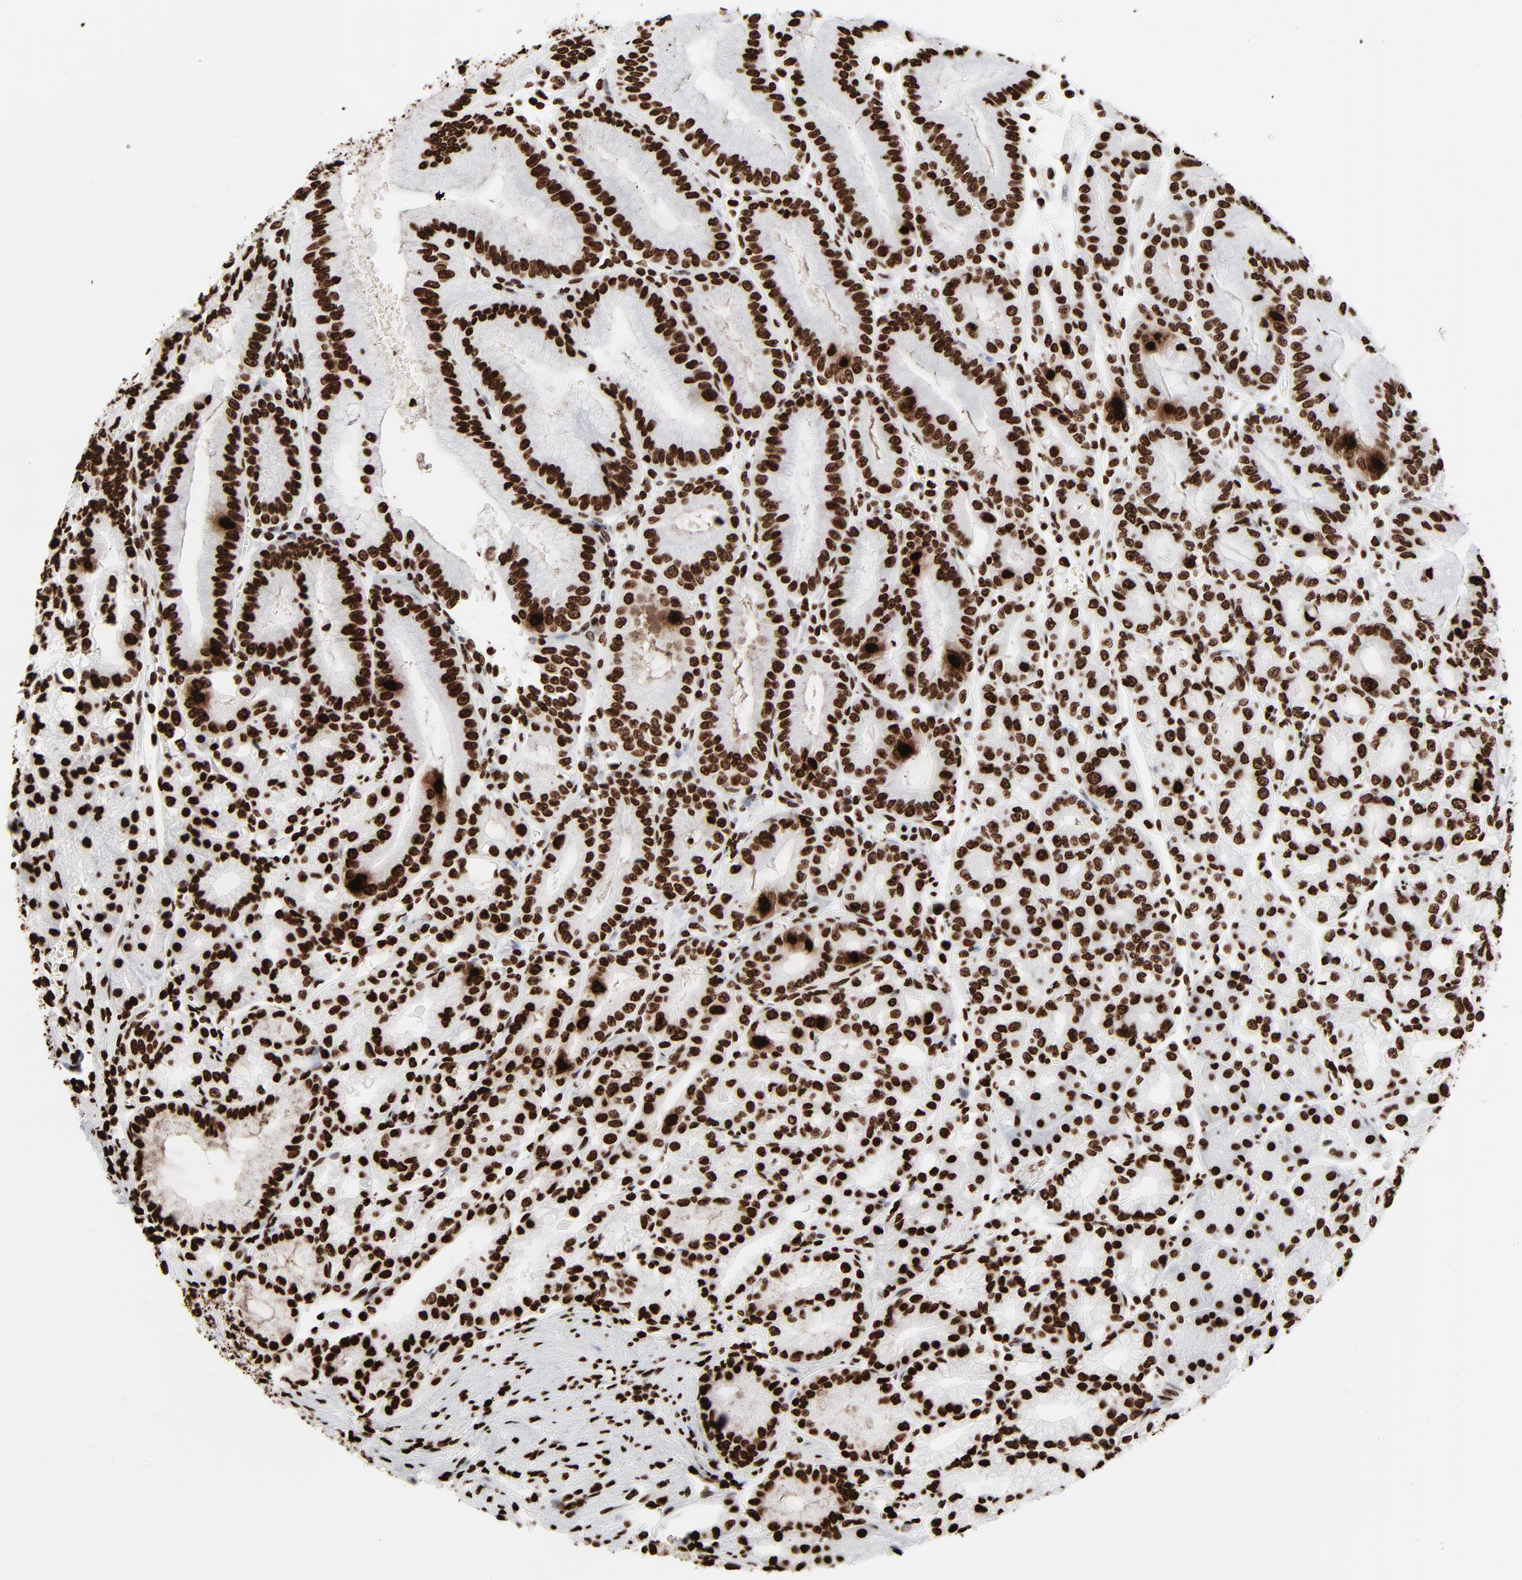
{"staining": {"intensity": "strong", "quantity": ">75%", "location": "nuclear"}, "tissue": "stomach", "cell_type": "Glandular cells", "image_type": "normal", "snomed": [{"axis": "morphology", "description": "Normal tissue, NOS"}, {"axis": "topography", "description": "Stomach, lower"}], "caption": "DAB (3,3'-diaminobenzidine) immunohistochemical staining of unremarkable stomach demonstrates strong nuclear protein expression in about >75% of glandular cells. (IHC, brightfield microscopy, high magnification).", "gene": "H3", "patient": {"sex": "male", "age": 71}}